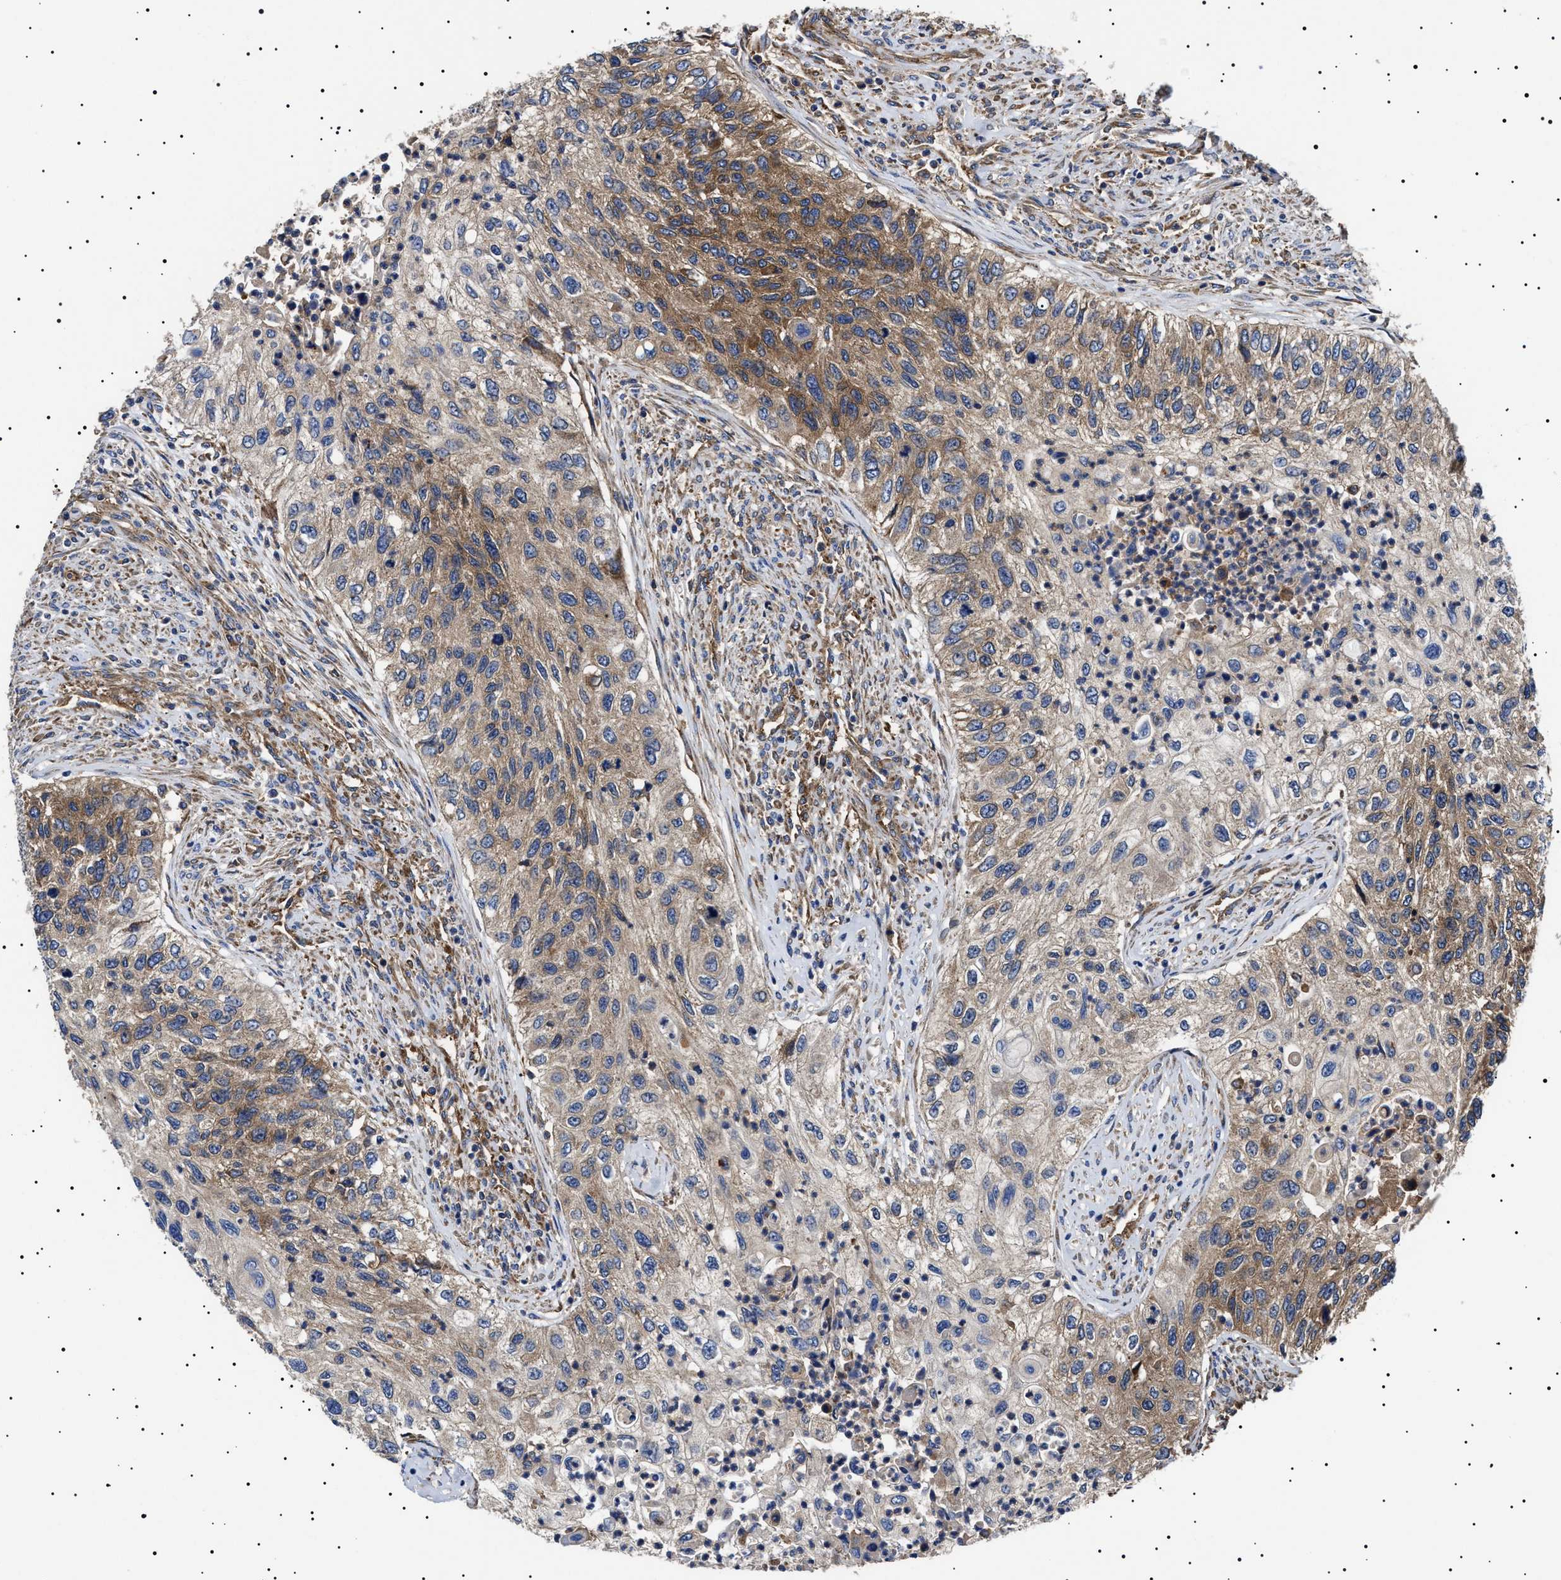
{"staining": {"intensity": "moderate", "quantity": ">75%", "location": "cytoplasmic/membranous"}, "tissue": "urothelial cancer", "cell_type": "Tumor cells", "image_type": "cancer", "snomed": [{"axis": "morphology", "description": "Urothelial carcinoma, High grade"}, {"axis": "topography", "description": "Urinary bladder"}], "caption": "Human urothelial cancer stained with a brown dye demonstrates moderate cytoplasmic/membranous positive expression in about >75% of tumor cells.", "gene": "TPP2", "patient": {"sex": "female", "age": 60}}